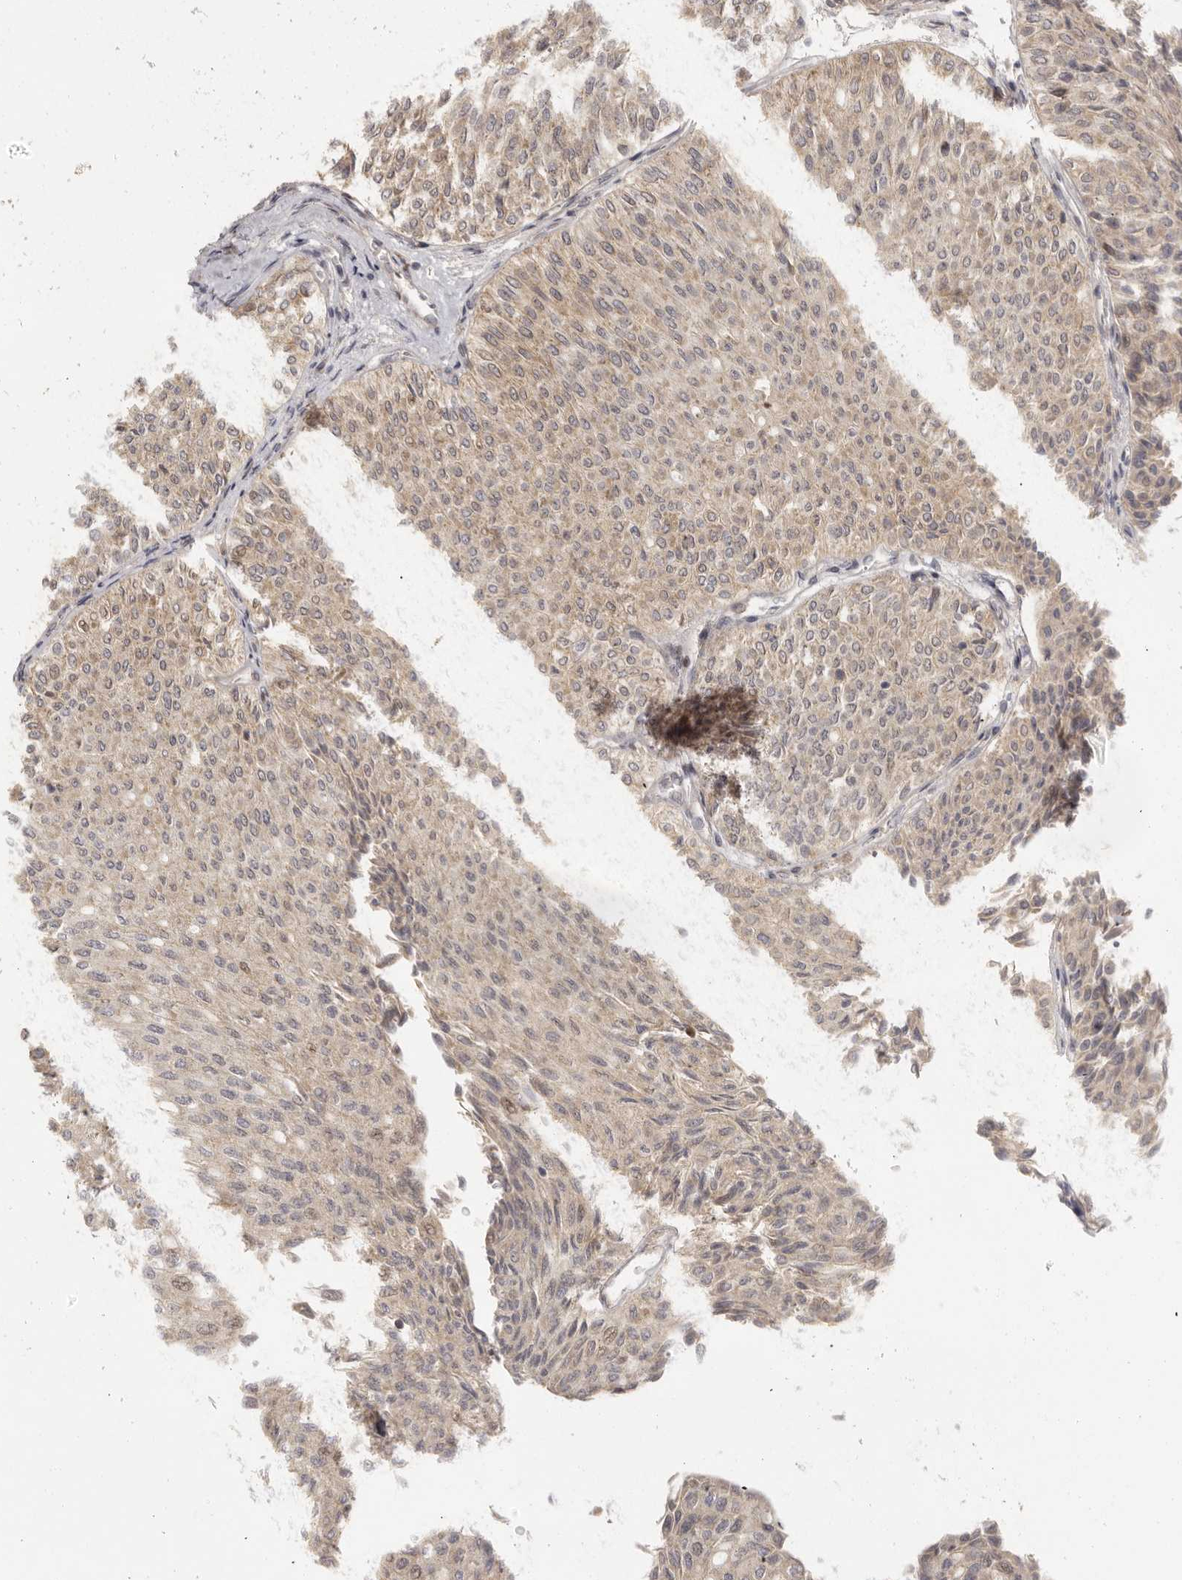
{"staining": {"intensity": "weak", "quantity": "25%-75%", "location": "cytoplasmic/membranous"}, "tissue": "urothelial cancer", "cell_type": "Tumor cells", "image_type": "cancer", "snomed": [{"axis": "morphology", "description": "Urothelial carcinoma, Low grade"}, {"axis": "topography", "description": "Urinary bladder"}], "caption": "IHC (DAB (3,3'-diaminobenzidine)) staining of urothelial carcinoma (low-grade) displays weak cytoplasmic/membranous protein staining in about 25%-75% of tumor cells. The staining was performed using DAB, with brown indicating positive protein expression. Nuclei are stained blue with hematoxylin.", "gene": "ZNF326", "patient": {"sex": "male", "age": 78}}